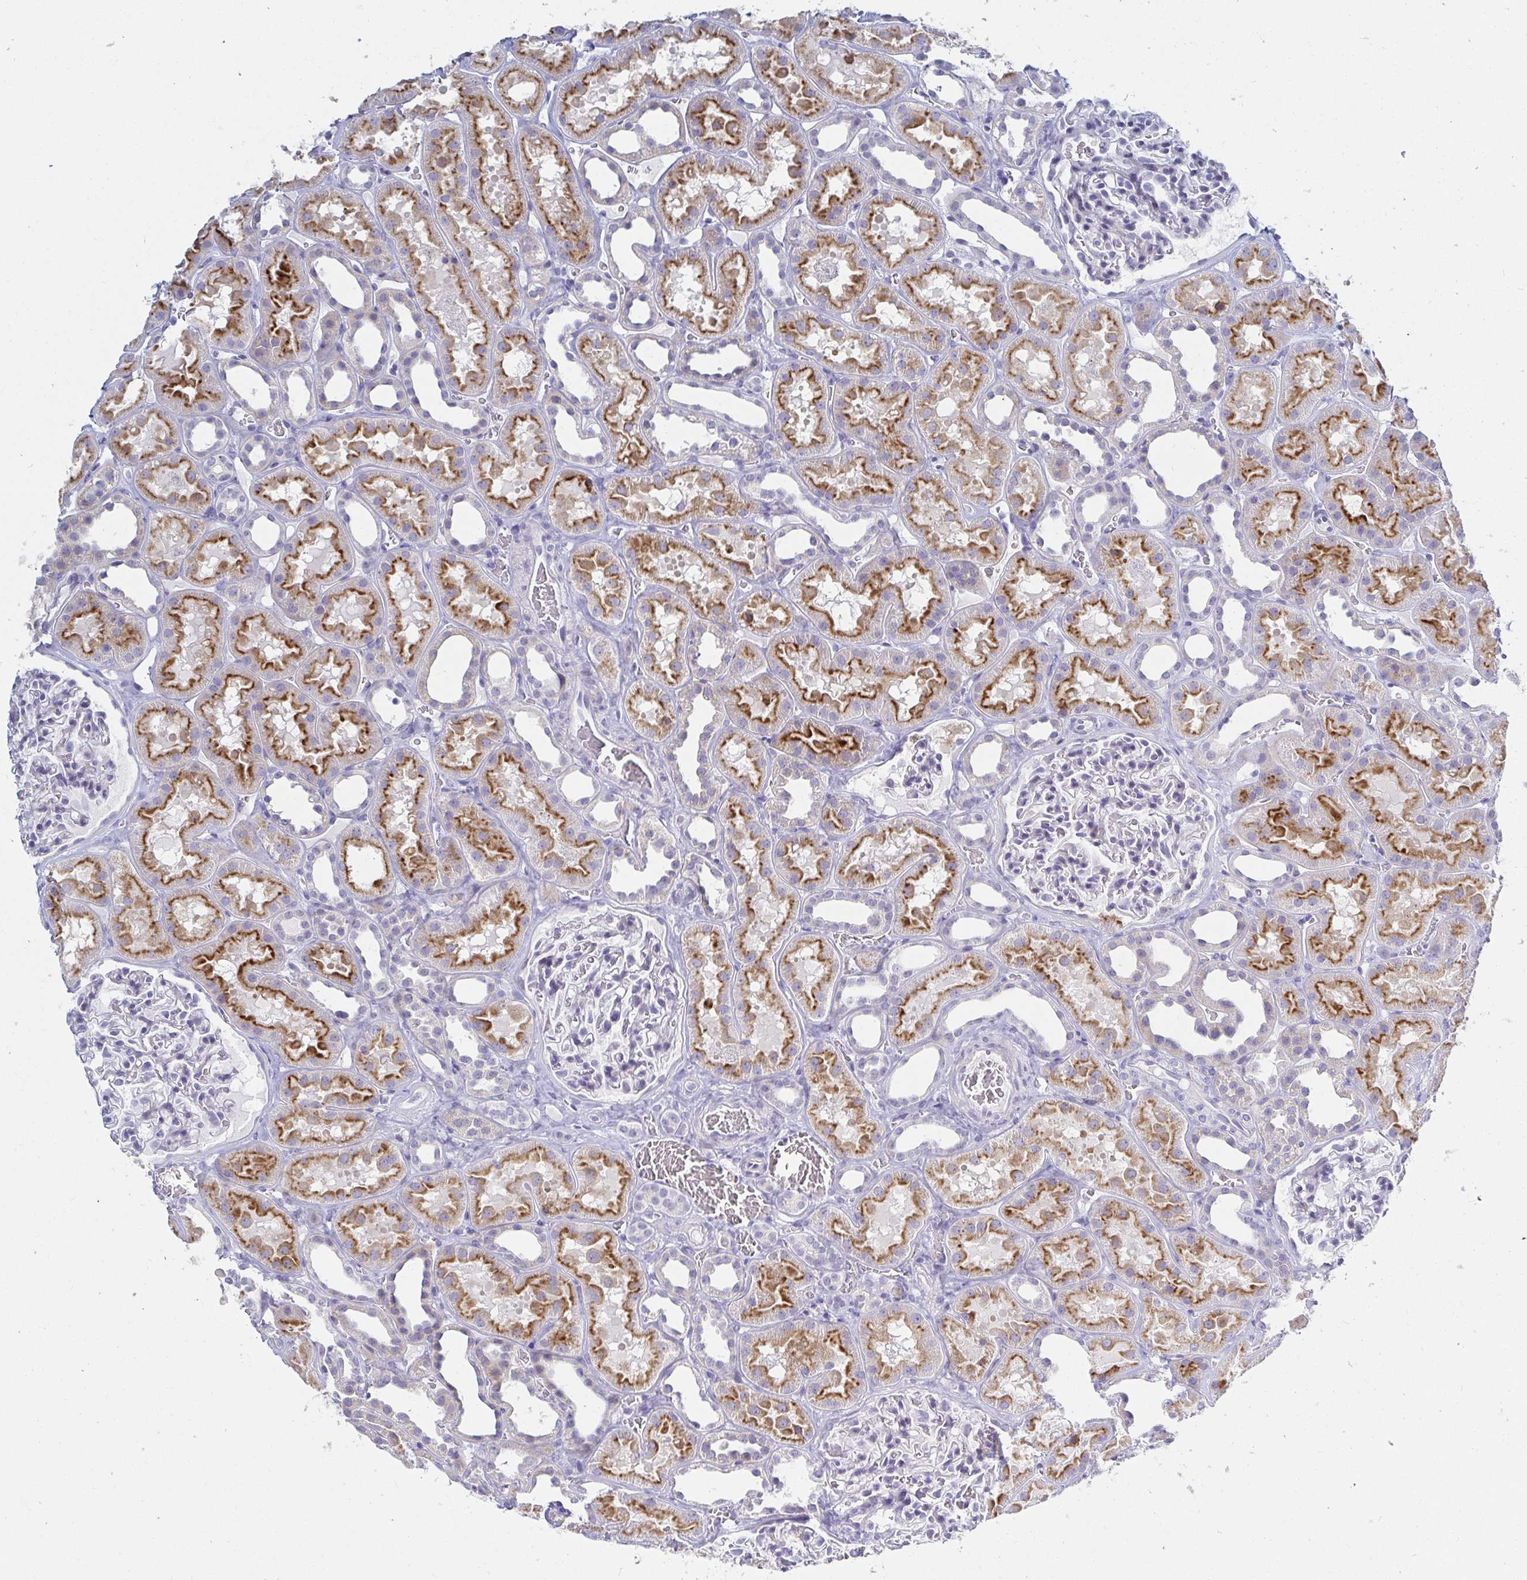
{"staining": {"intensity": "negative", "quantity": "none", "location": "none"}, "tissue": "kidney", "cell_type": "Cells in glomeruli", "image_type": "normal", "snomed": [{"axis": "morphology", "description": "Normal tissue, NOS"}, {"axis": "topography", "description": "Kidney"}], "caption": "This image is of normal kidney stained with IHC to label a protein in brown with the nuclei are counter-stained blue. There is no positivity in cells in glomeruli. (DAB (3,3'-diaminobenzidine) IHC visualized using brightfield microscopy, high magnification).", "gene": "OR10K1", "patient": {"sex": "female", "age": 41}}